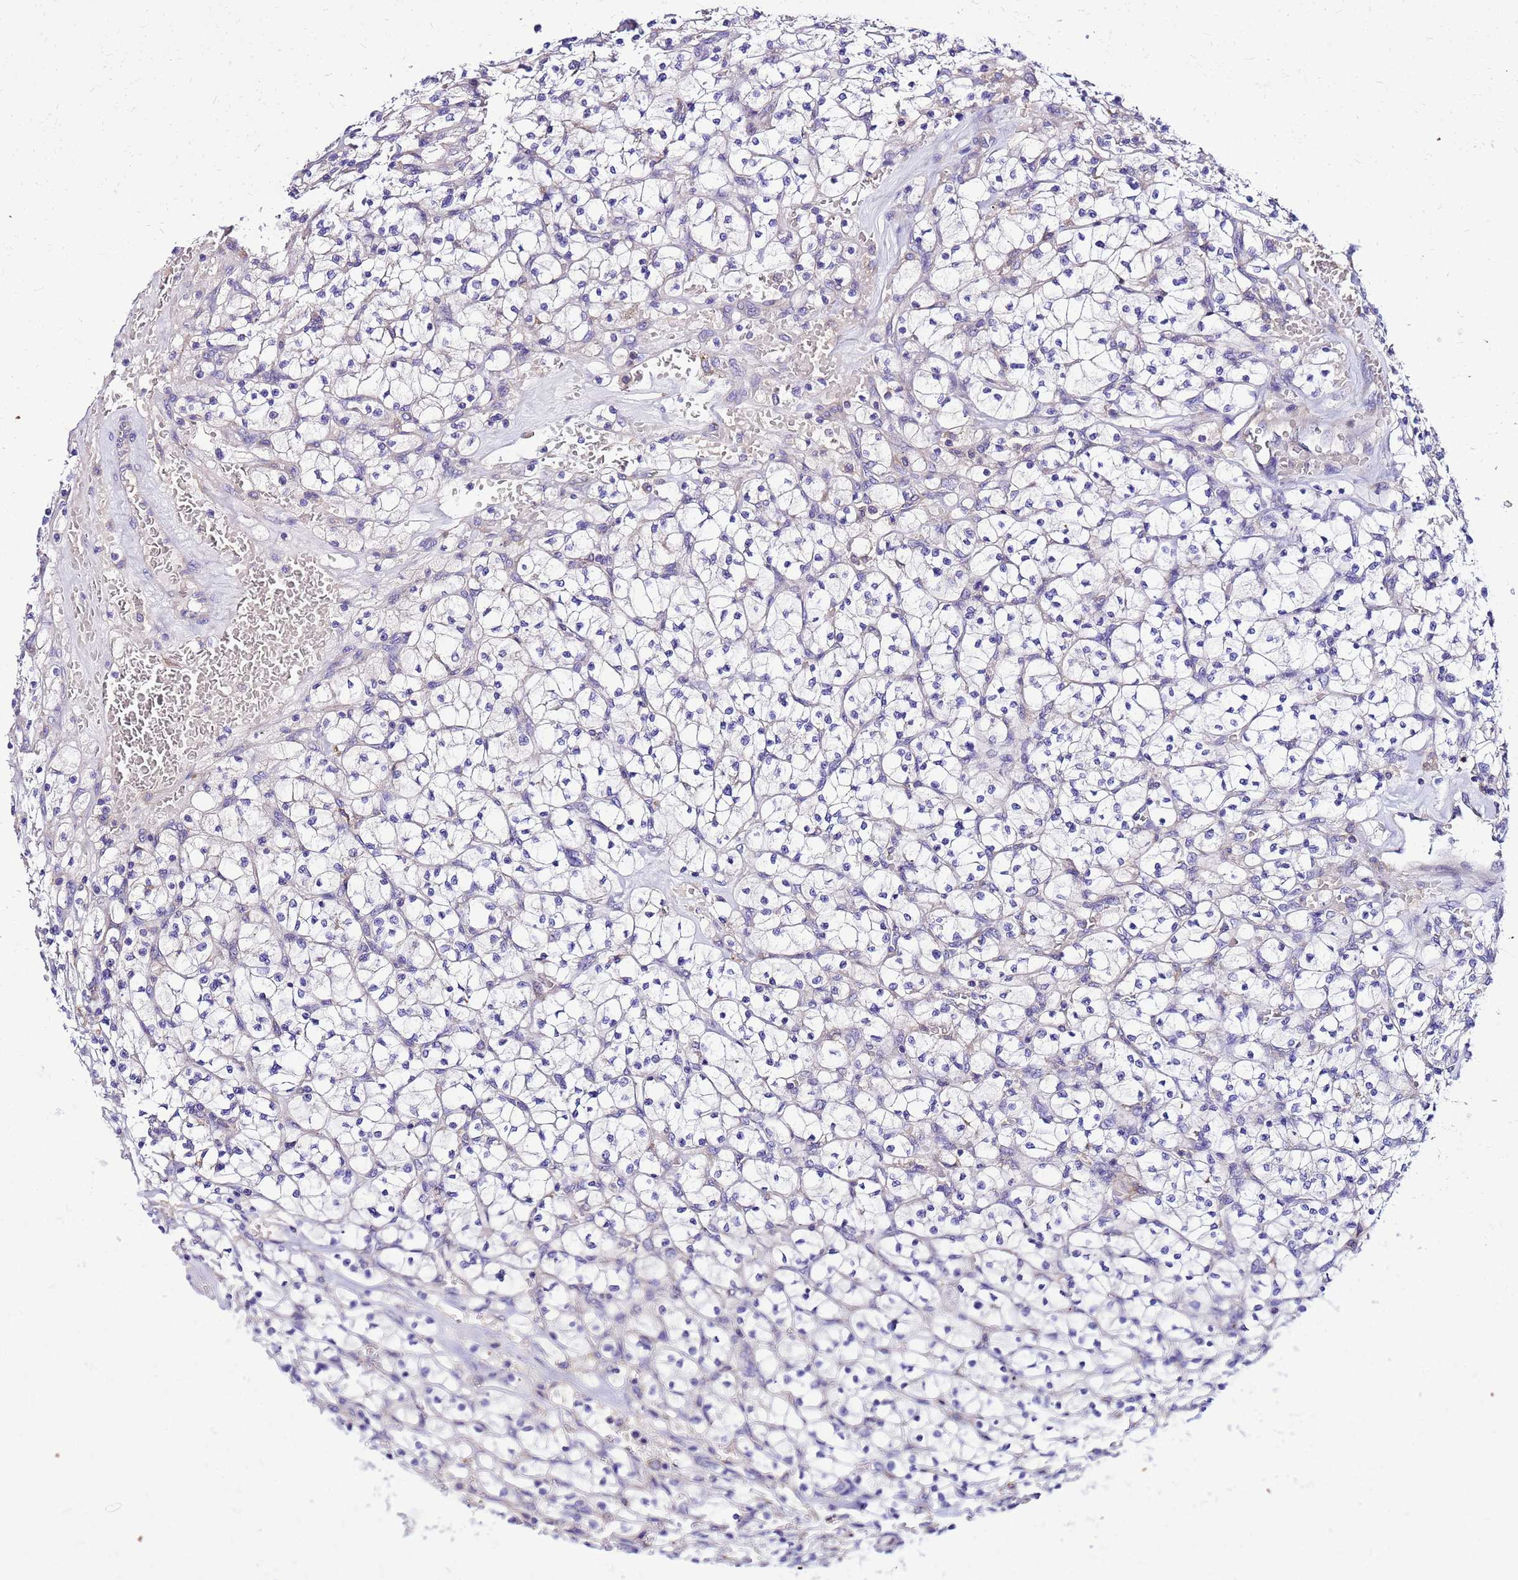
{"staining": {"intensity": "negative", "quantity": "none", "location": "none"}, "tissue": "renal cancer", "cell_type": "Tumor cells", "image_type": "cancer", "snomed": [{"axis": "morphology", "description": "Adenocarcinoma, NOS"}, {"axis": "topography", "description": "Kidney"}], "caption": "Immunohistochemistry (IHC) photomicrograph of renal cancer (adenocarcinoma) stained for a protein (brown), which reveals no expression in tumor cells.", "gene": "HERC5", "patient": {"sex": "female", "age": 64}}